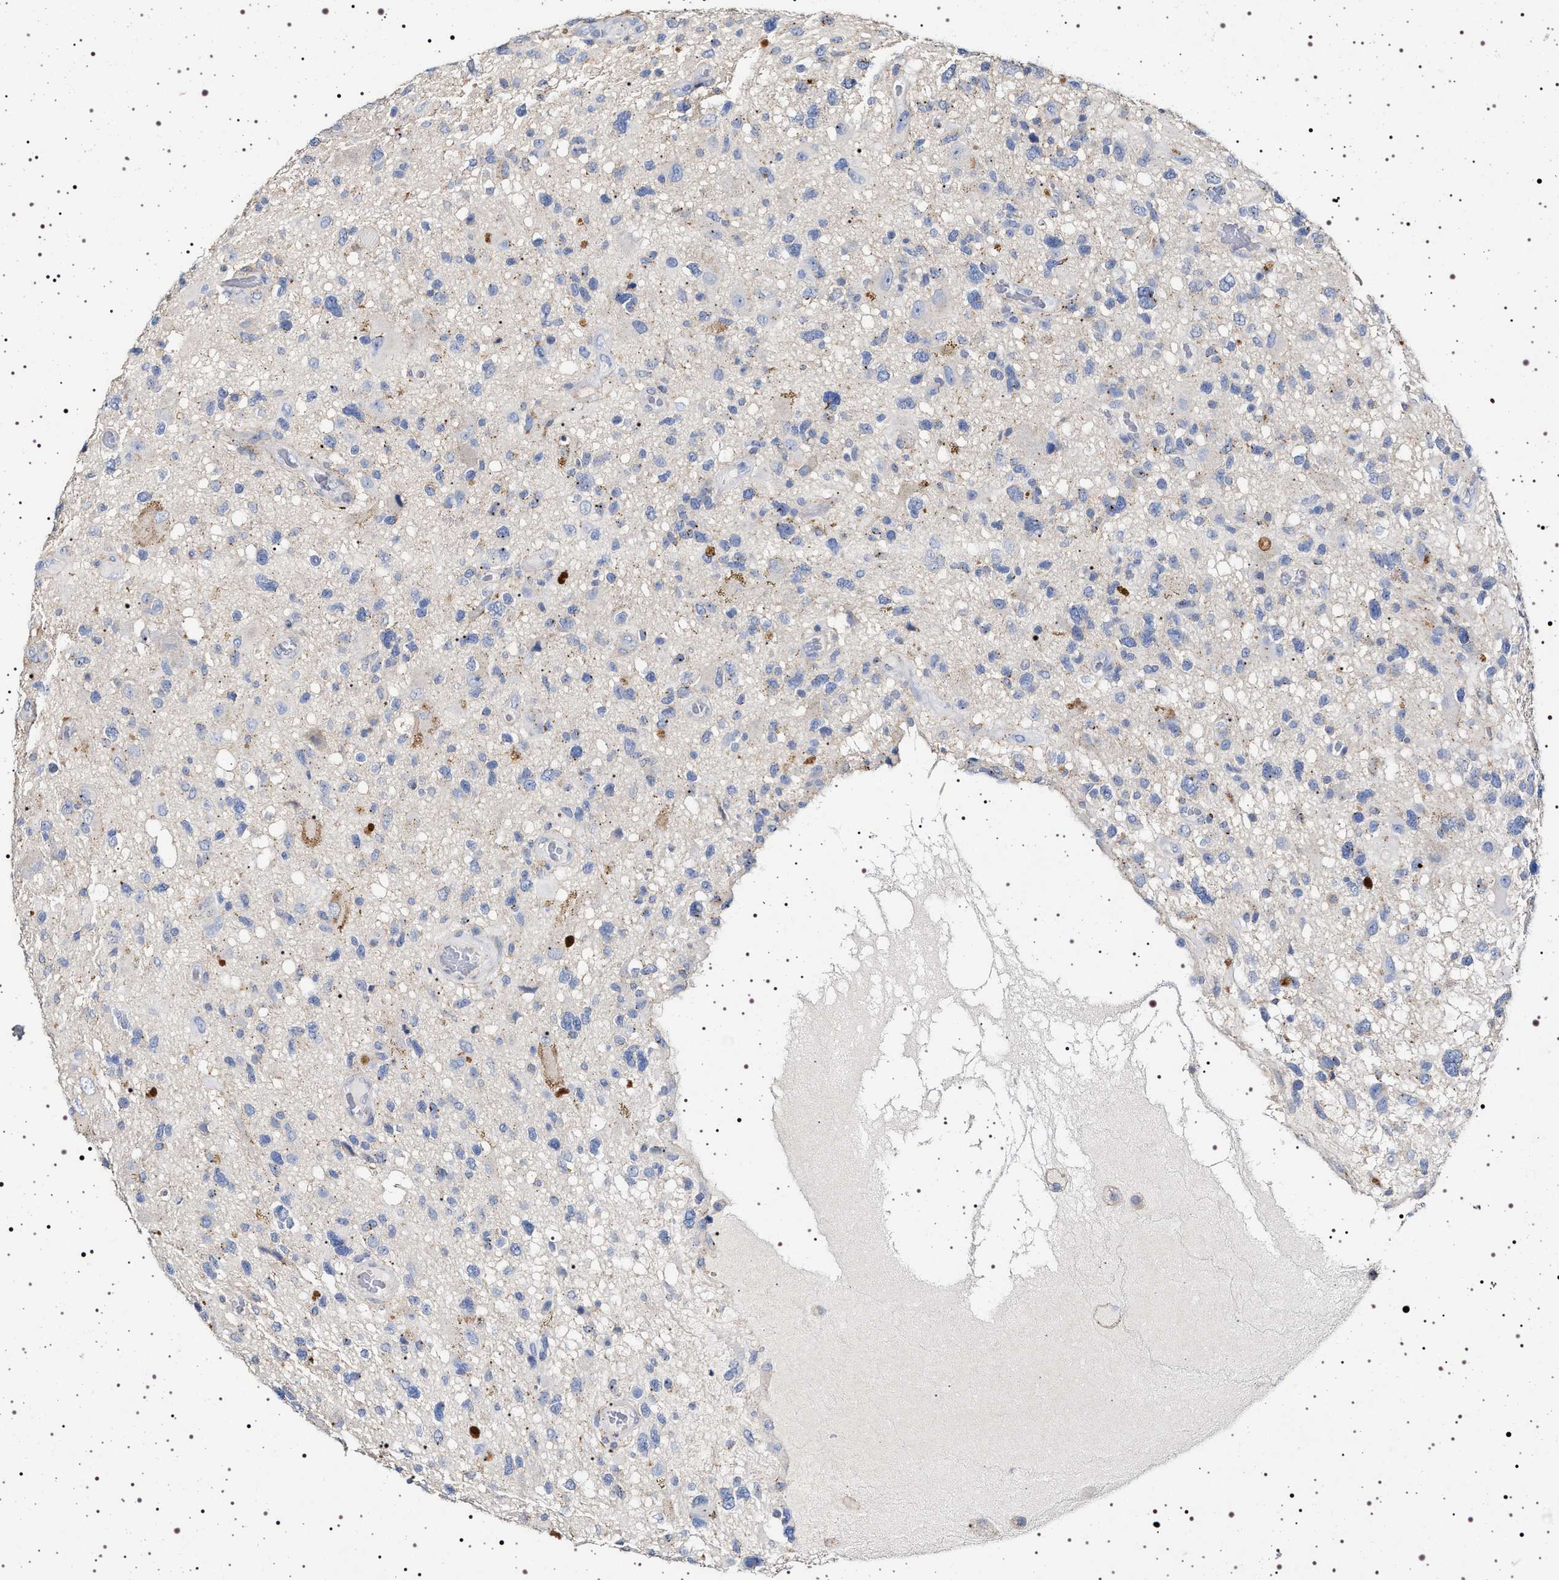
{"staining": {"intensity": "negative", "quantity": "none", "location": "none"}, "tissue": "glioma", "cell_type": "Tumor cells", "image_type": "cancer", "snomed": [{"axis": "morphology", "description": "Glioma, malignant, High grade"}, {"axis": "topography", "description": "Brain"}], "caption": "Tumor cells are negative for brown protein staining in malignant glioma (high-grade).", "gene": "NAALADL2", "patient": {"sex": "male", "age": 33}}